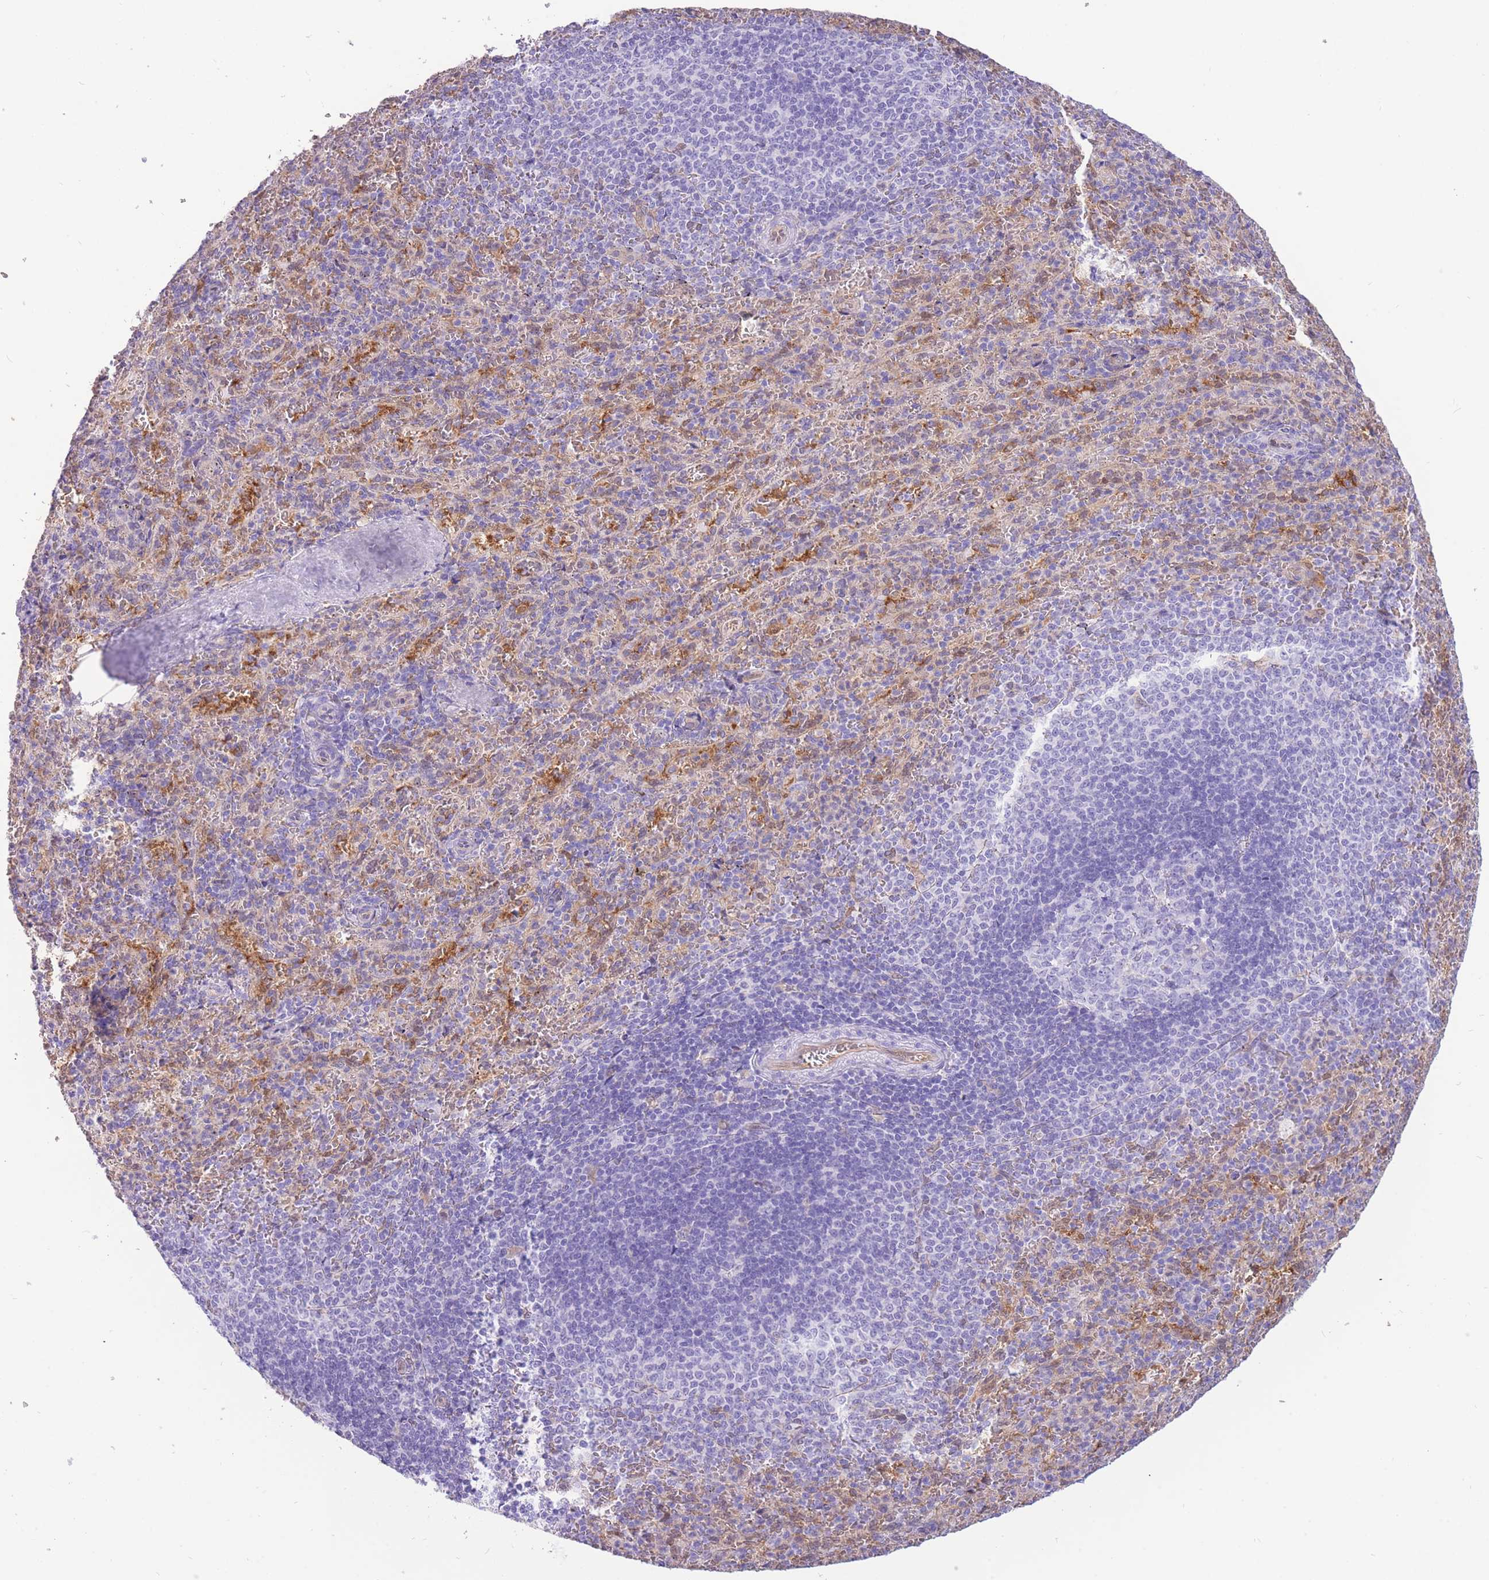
{"staining": {"intensity": "weak", "quantity": "<25%", "location": "cytoplasmic/membranous"}, "tissue": "spleen", "cell_type": "Cells in red pulp", "image_type": "normal", "snomed": [{"axis": "morphology", "description": "Normal tissue, NOS"}, {"axis": "topography", "description": "Spleen"}], "caption": "A histopathology image of spleen stained for a protein demonstrates no brown staining in cells in red pulp.", "gene": "SULT1A1", "patient": {"sex": "female", "age": 21}}